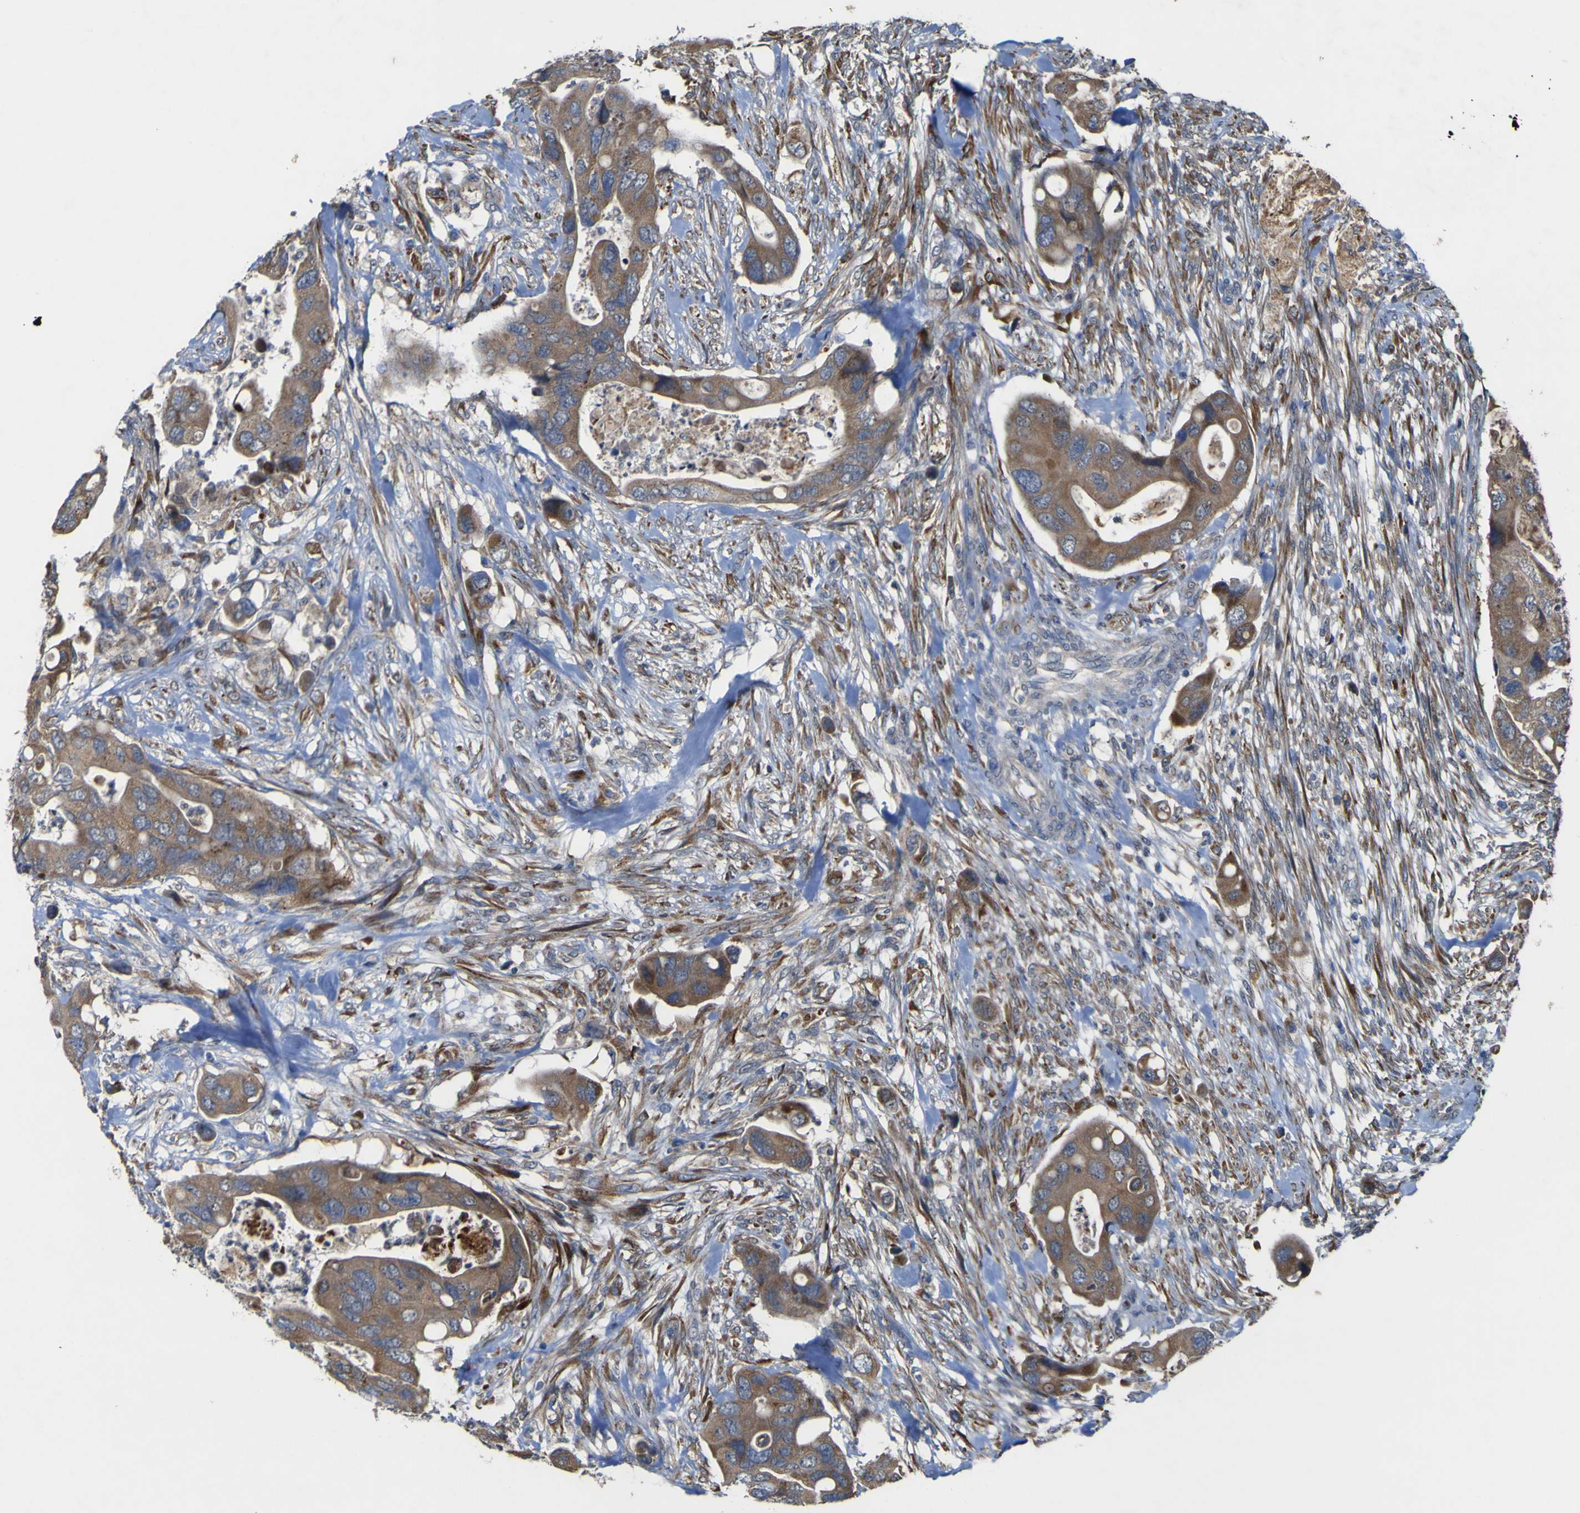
{"staining": {"intensity": "moderate", "quantity": ">75%", "location": "cytoplasmic/membranous"}, "tissue": "colorectal cancer", "cell_type": "Tumor cells", "image_type": "cancer", "snomed": [{"axis": "morphology", "description": "Adenocarcinoma, NOS"}, {"axis": "topography", "description": "Rectum"}], "caption": "Colorectal adenocarcinoma was stained to show a protein in brown. There is medium levels of moderate cytoplasmic/membranous expression in about >75% of tumor cells. Immunohistochemistry stains the protein in brown and the nuclei are stained blue.", "gene": "IRAK2", "patient": {"sex": "female", "age": 57}}